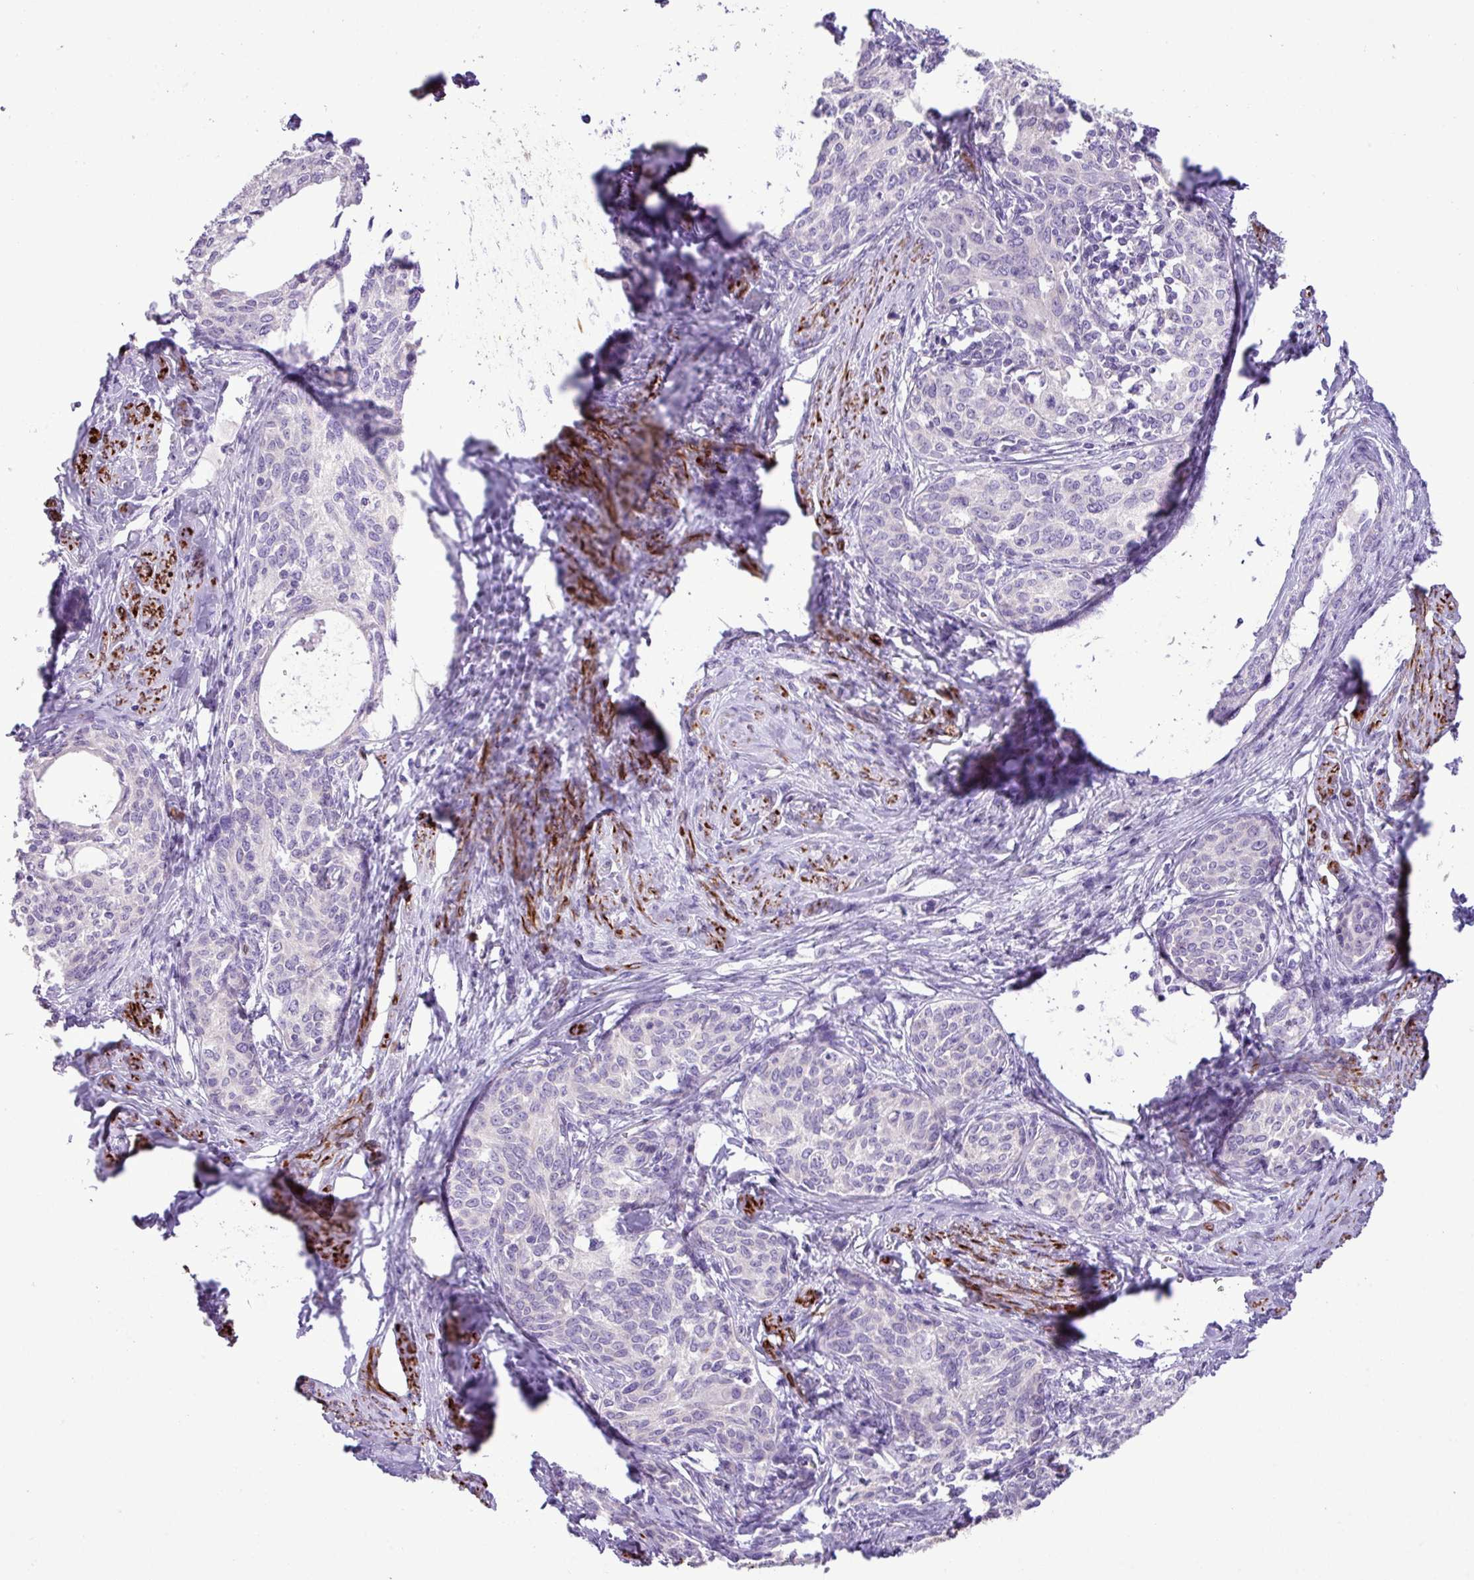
{"staining": {"intensity": "negative", "quantity": "none", "location": "none"}, "tissue": "cervical cancer", "cell_type": "Tumor cells", "image_type": "cancer", "snomed": [{"axis": "morphology", "description": "Squamous cell carcinoma, NOS"}, {"axis": "morphology", "description": "Adenocarcinoma, NOS"}, {"axis": "topography", "description": "Cervix"}], "caption": "The image demonstrates no significant staining in tumor cells of cervical cancer (squamous cell carcinoma).", "gene": "ZSCAN5A", "patient": {"sex": "female", "age": 52}}